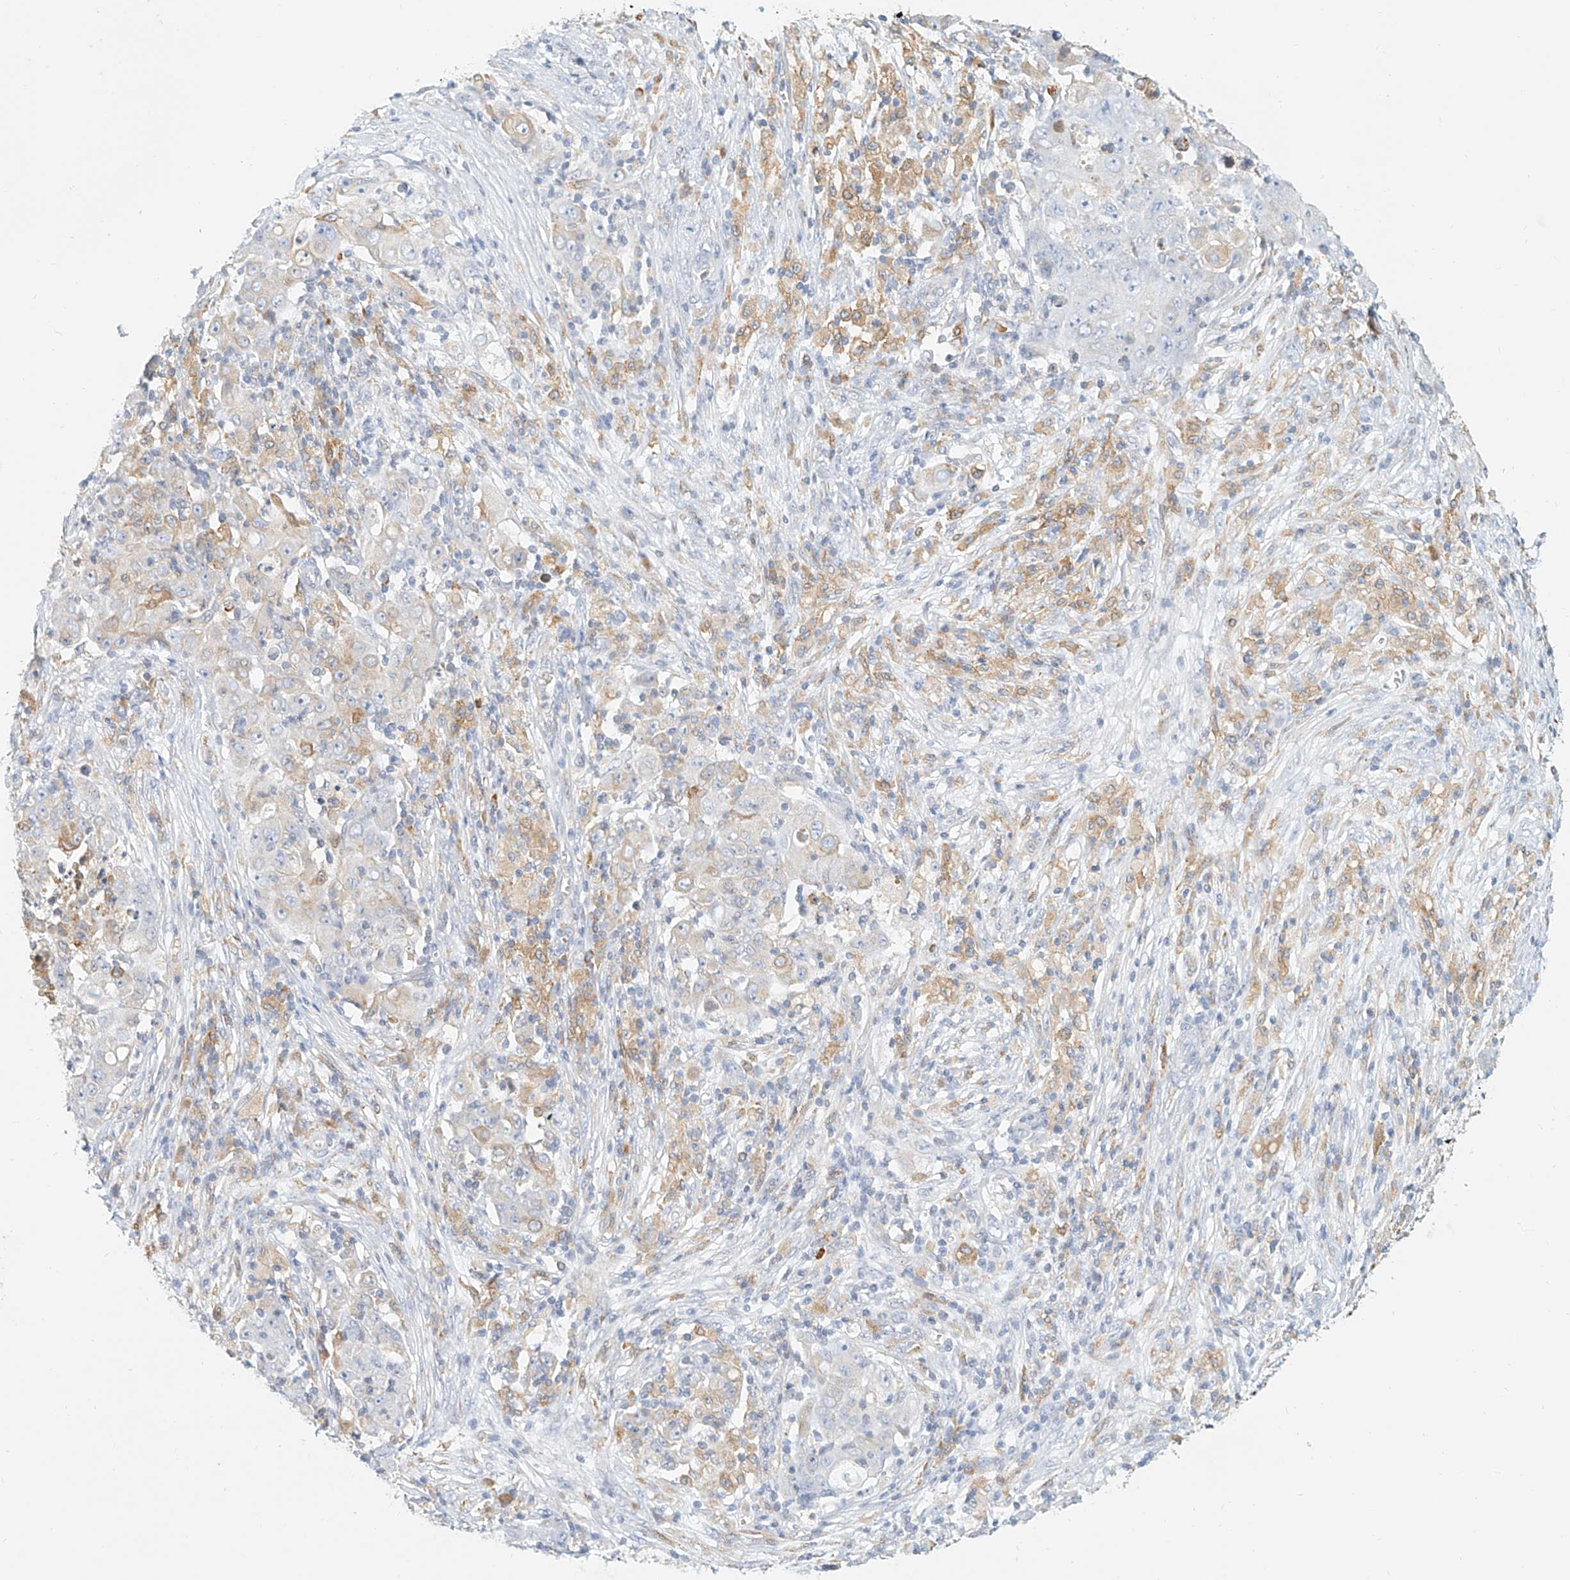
{"staining": {"intensity": "weak", "quantity": "<25%", "location": "cytoplasmic/membranous"}, "tissue": "ovarian cancer", "cell_type": "Tumor cells", "image_type": "cancer", "snomed": [{"axis": "morphology", "description": "Carcinoma, endometroid"}, {"axis": "topography", "description": "Ovary"}], "caption": "Immunohistochemistry (IHC) of endometroid carcinoma (ovarian) shows no expression in tumor cells.", "gene": "DHRS7", "patient": {"sex": "female", "age": 42}}